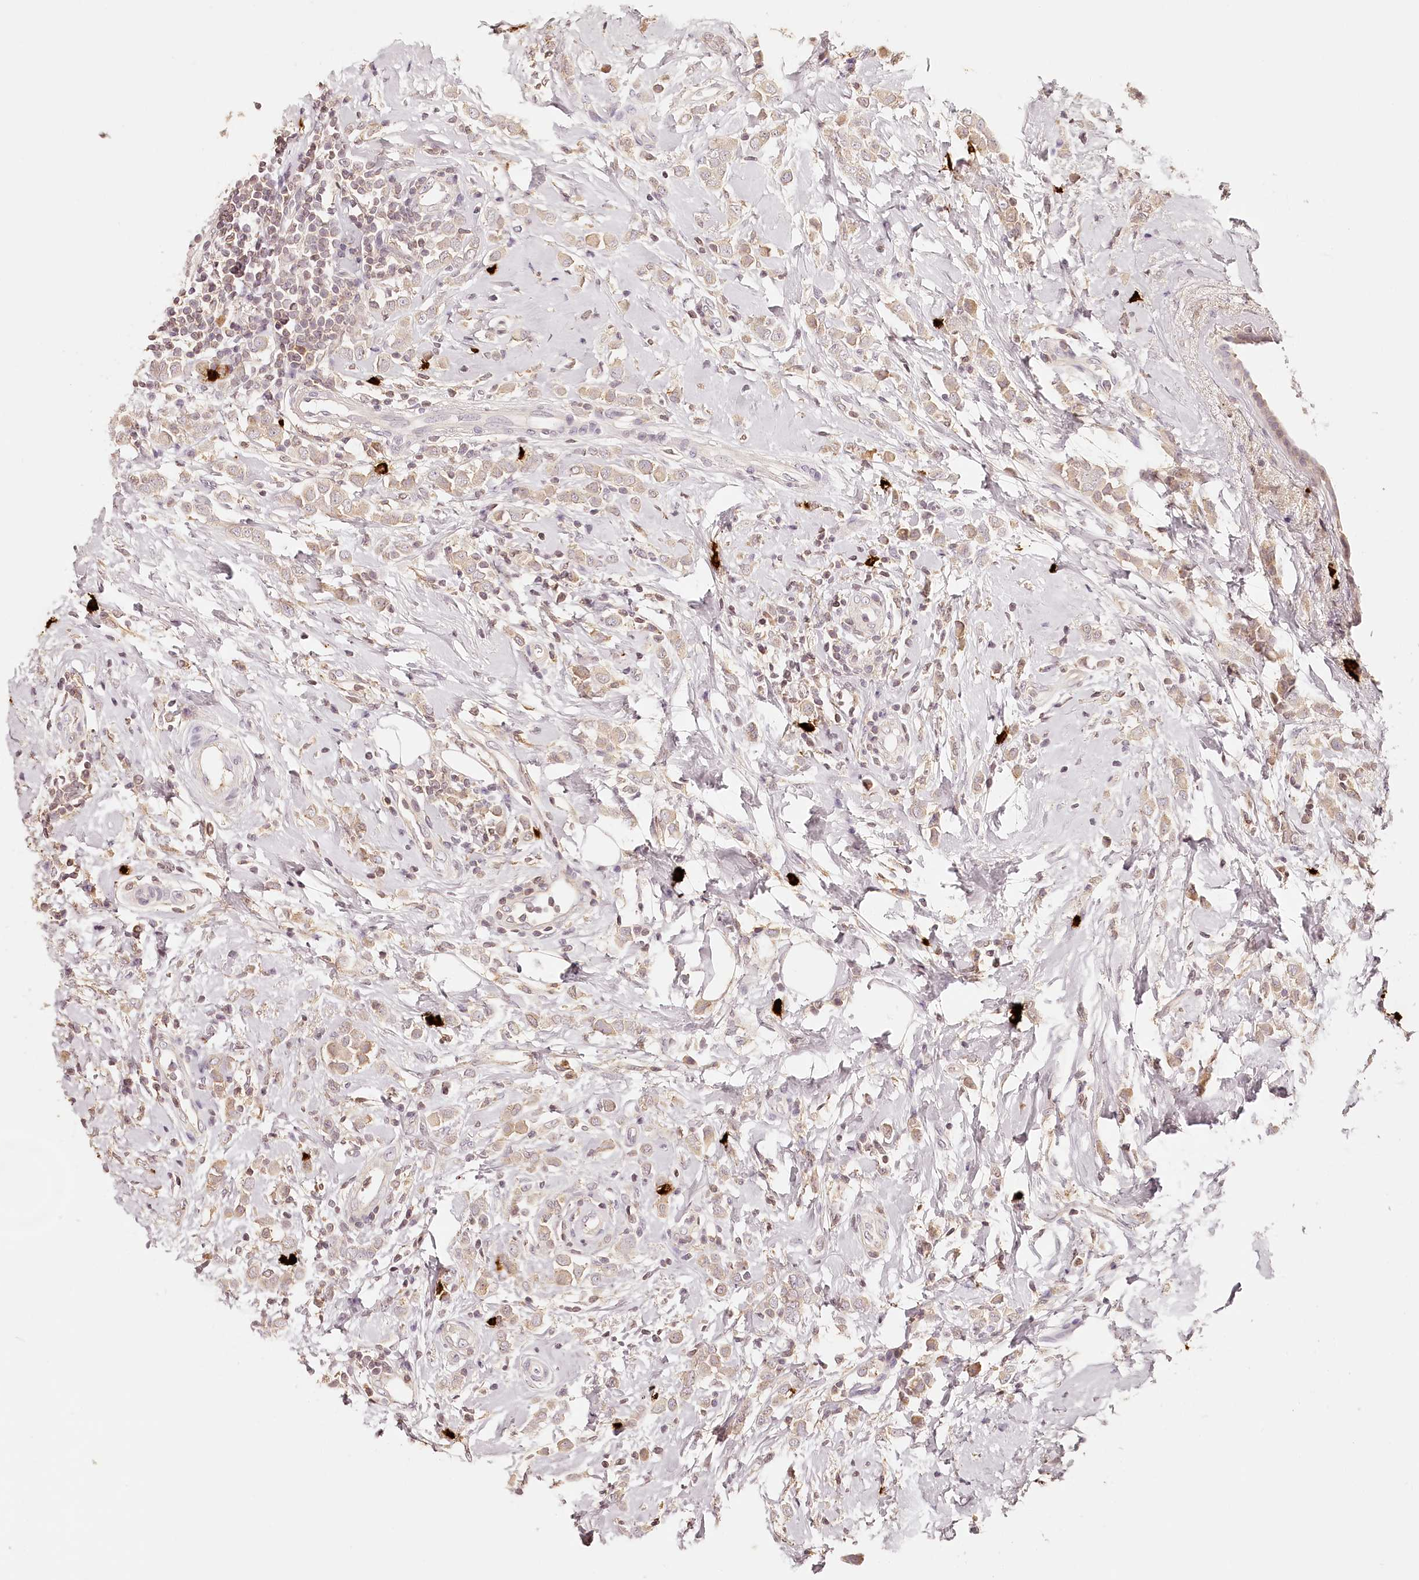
{"staining": {"intensity": "weak", "quantity": "<25%", "location": "cytoplasmic/membranous"}, "tissue": "breast cancer", "cell_type": "Tumor cells", "image_type": "cancer", "snomed": [{"axis": "morphology", "description": "Lobular carcinoma"}, {"axis": "topography", "description": "Breast"}], "caption": "The IHC micrograph has no significant expression in tumor cells of lobular carcinoma (breast) tissue. The staining was performed using DAB (3,3'-diaminobenzidine) to visualize the protein expression in brown, while the nuclei were stained in blue with hematoxylin (Magnification: 20x).", "gene": "SYNGR1", "patient": {"sex": "female", "age": 47}}